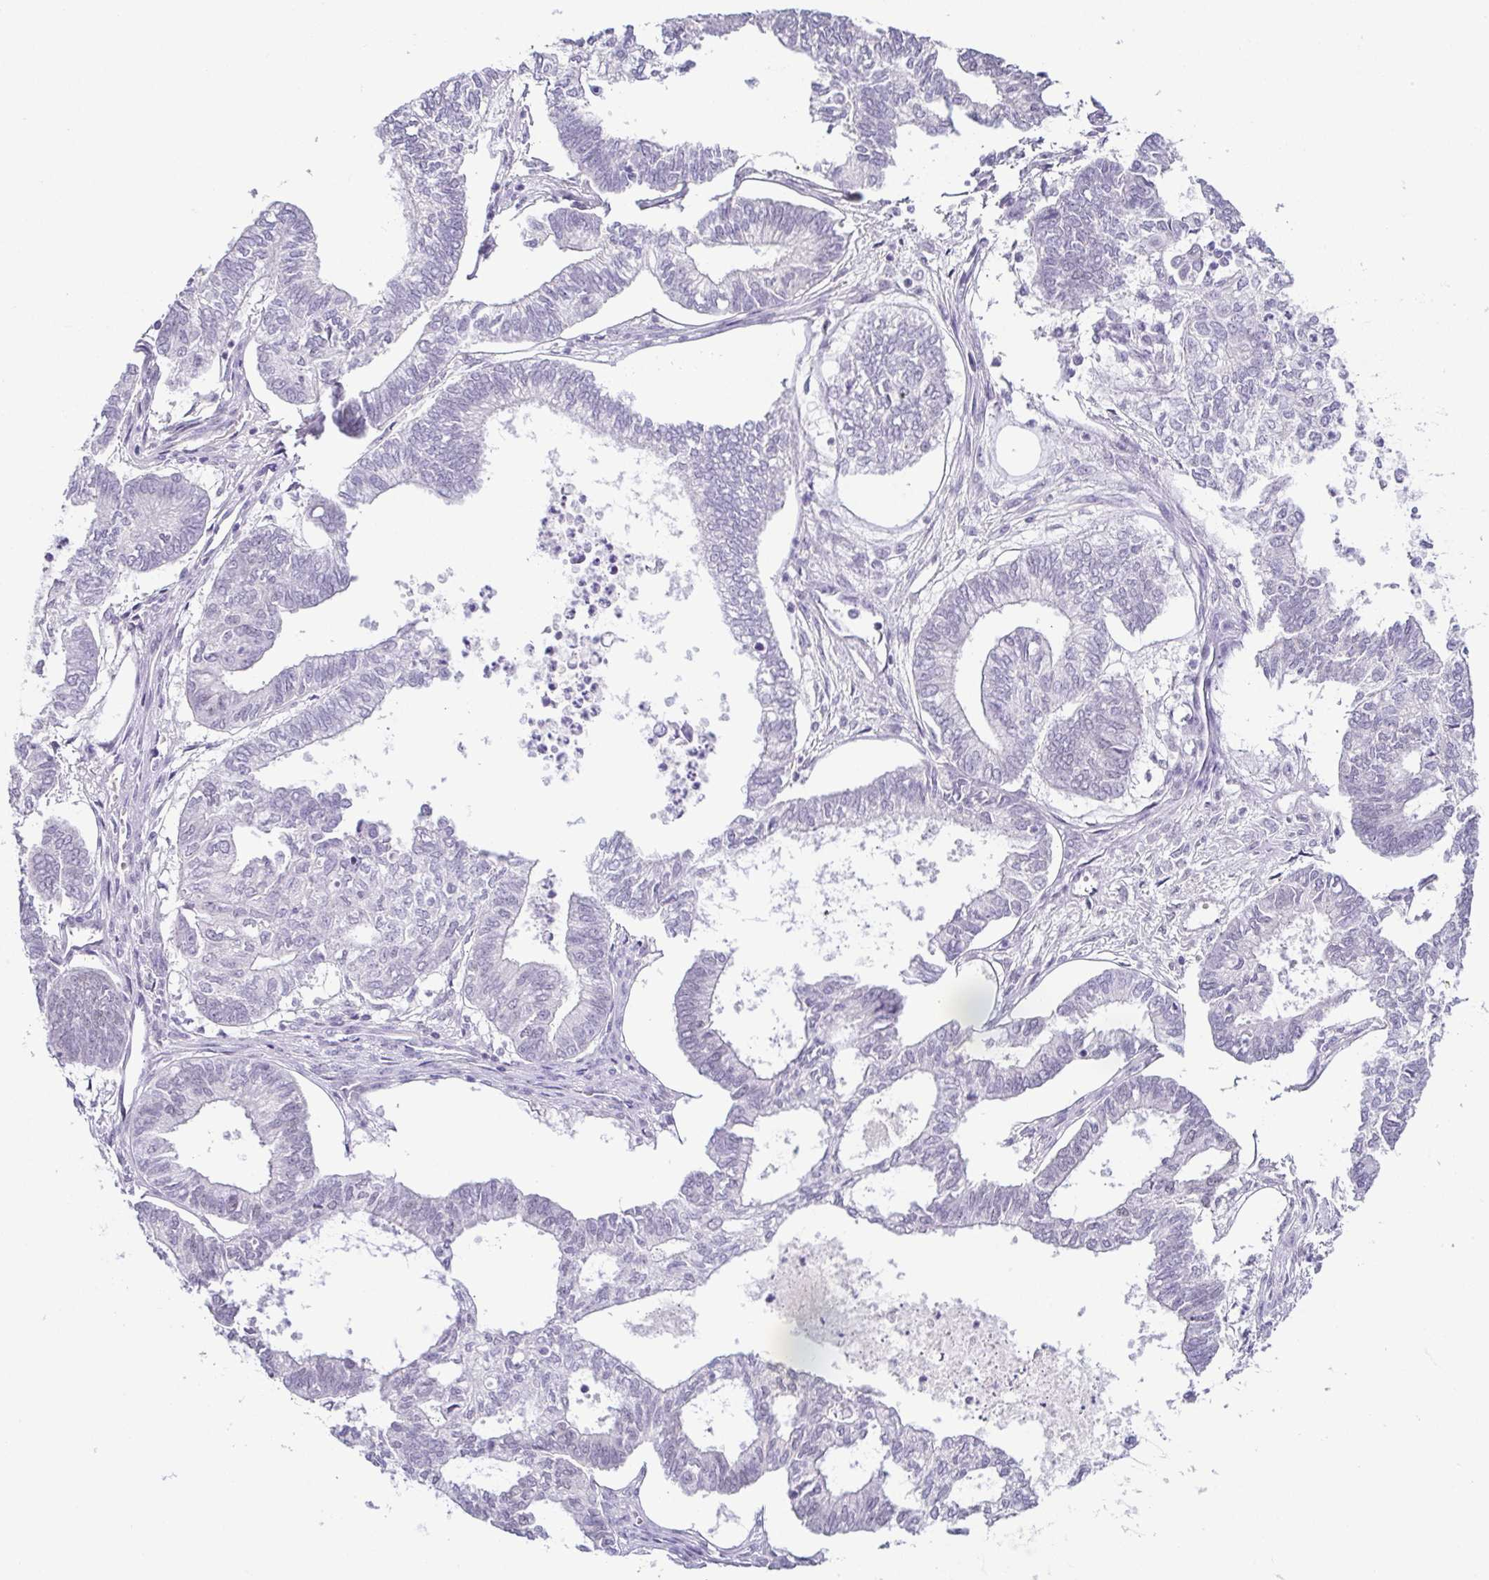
{"staining": {"intensity": "negative", "quantity": "none", "location": "none"}, "tissue": "ovarian cancer", "cell_type": "Tumor cells", "image_type": "cancer", "snomed": [{"axis": "morphology", "description": "Carcinoma, endometroid"}, {"axis": "topography", "description": "Ovary"}], "caption": "IHC histopathology image of neoplastic tissue: human endometroid carcinoma (ovarian) stained with DAB demonstrates no significant protein expression in tumor cells.", "gene": "TCF3", "patient": {"sex": "female", "age": 64}}